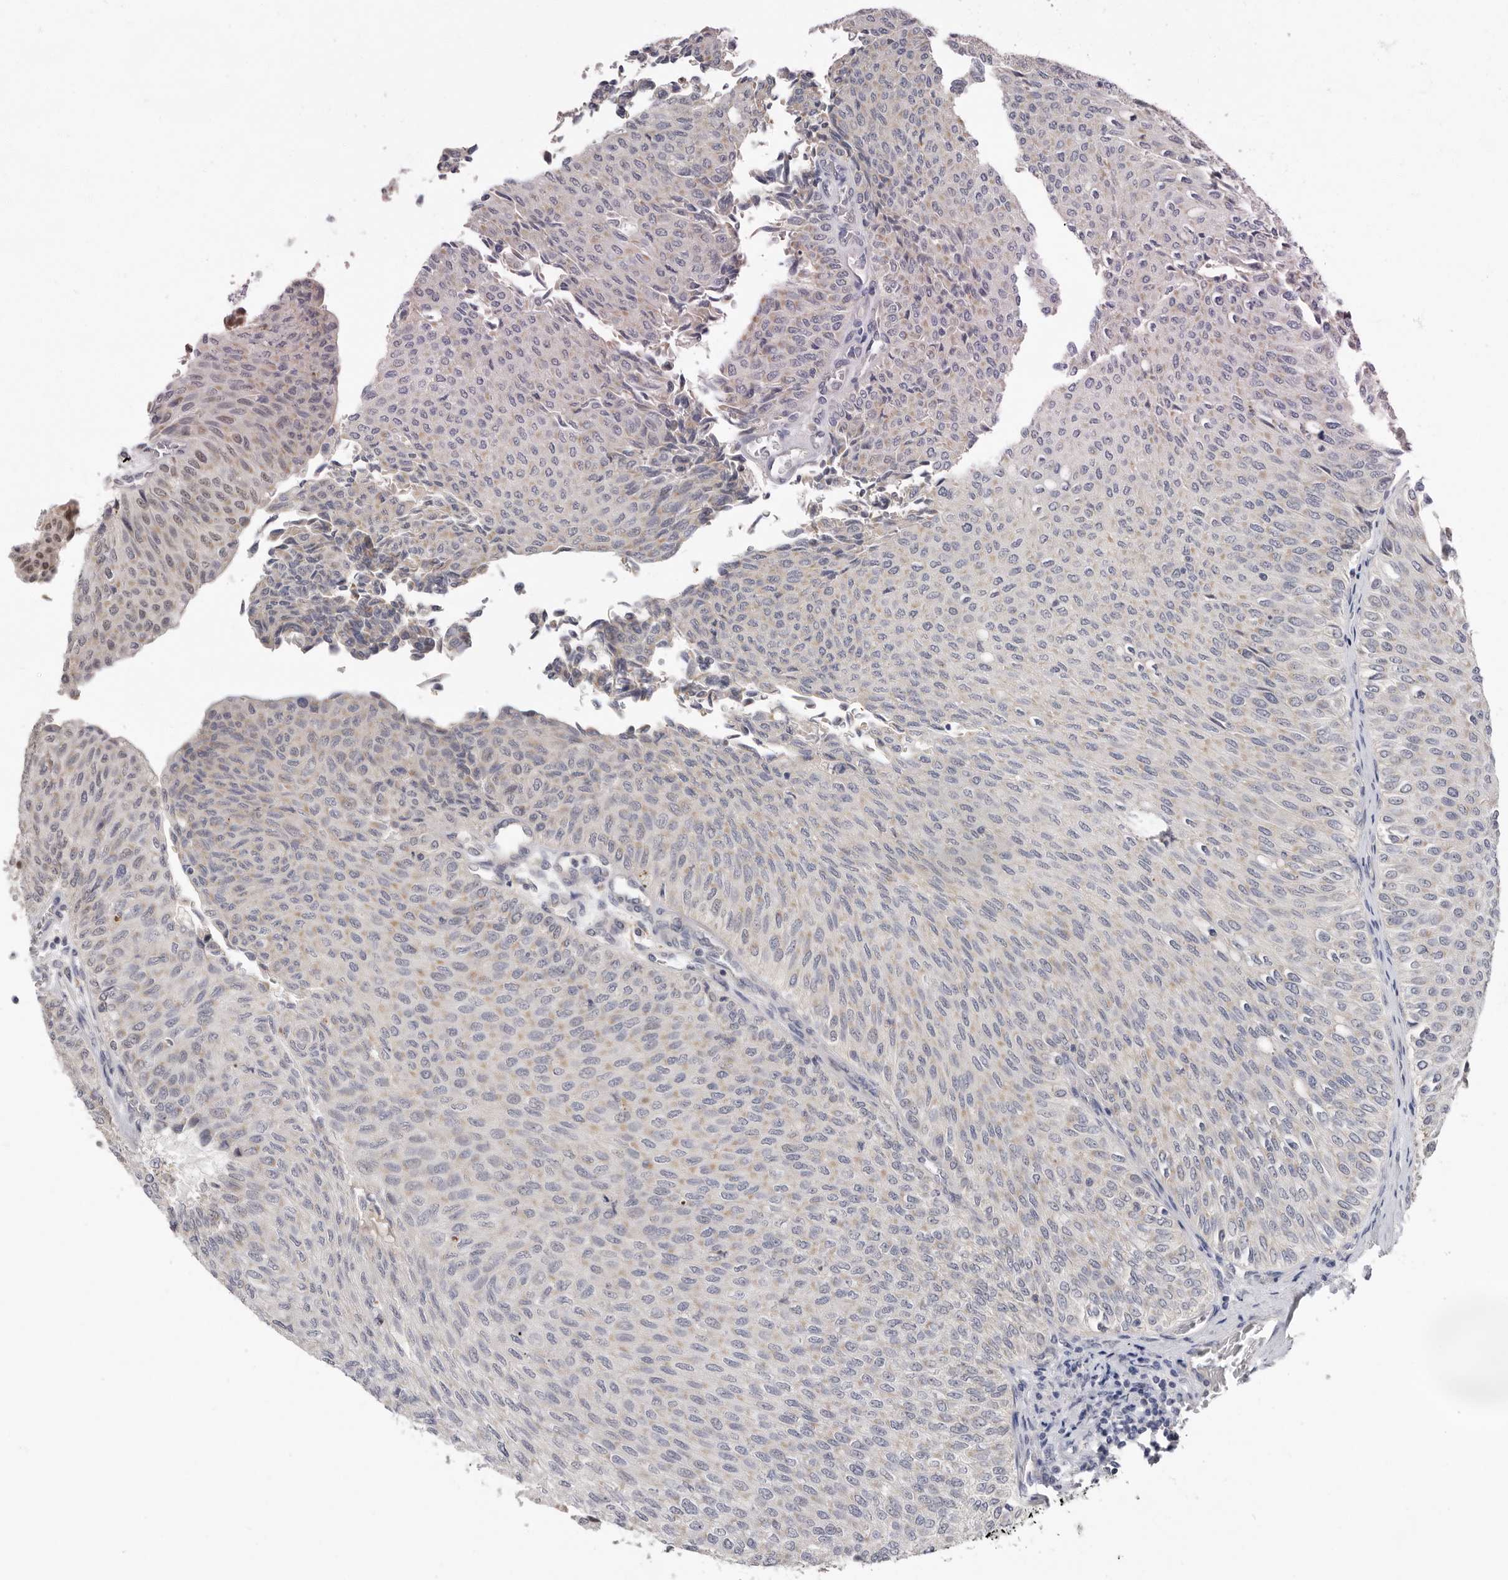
{"staining": {"intensity": "weak", "quantity": "<25%", "location": "cytoplasmic/membranous,nuclear"}, "tissue": "urothelial cancer", "cell_type": "Tumor cells", "image_type": "cancer", "snomed": [{"axis": "morphology", "description": "Urothelial carcinoma, Low grade"}, {"axis": "topography", "description": "Urinary bladder"}], "caption": "Tumor cells show no significant protein positivity in urothelial carcinoma (low-grade).", "gene": "BRCA2", "patient": {"sex": "male", "age": 78}}